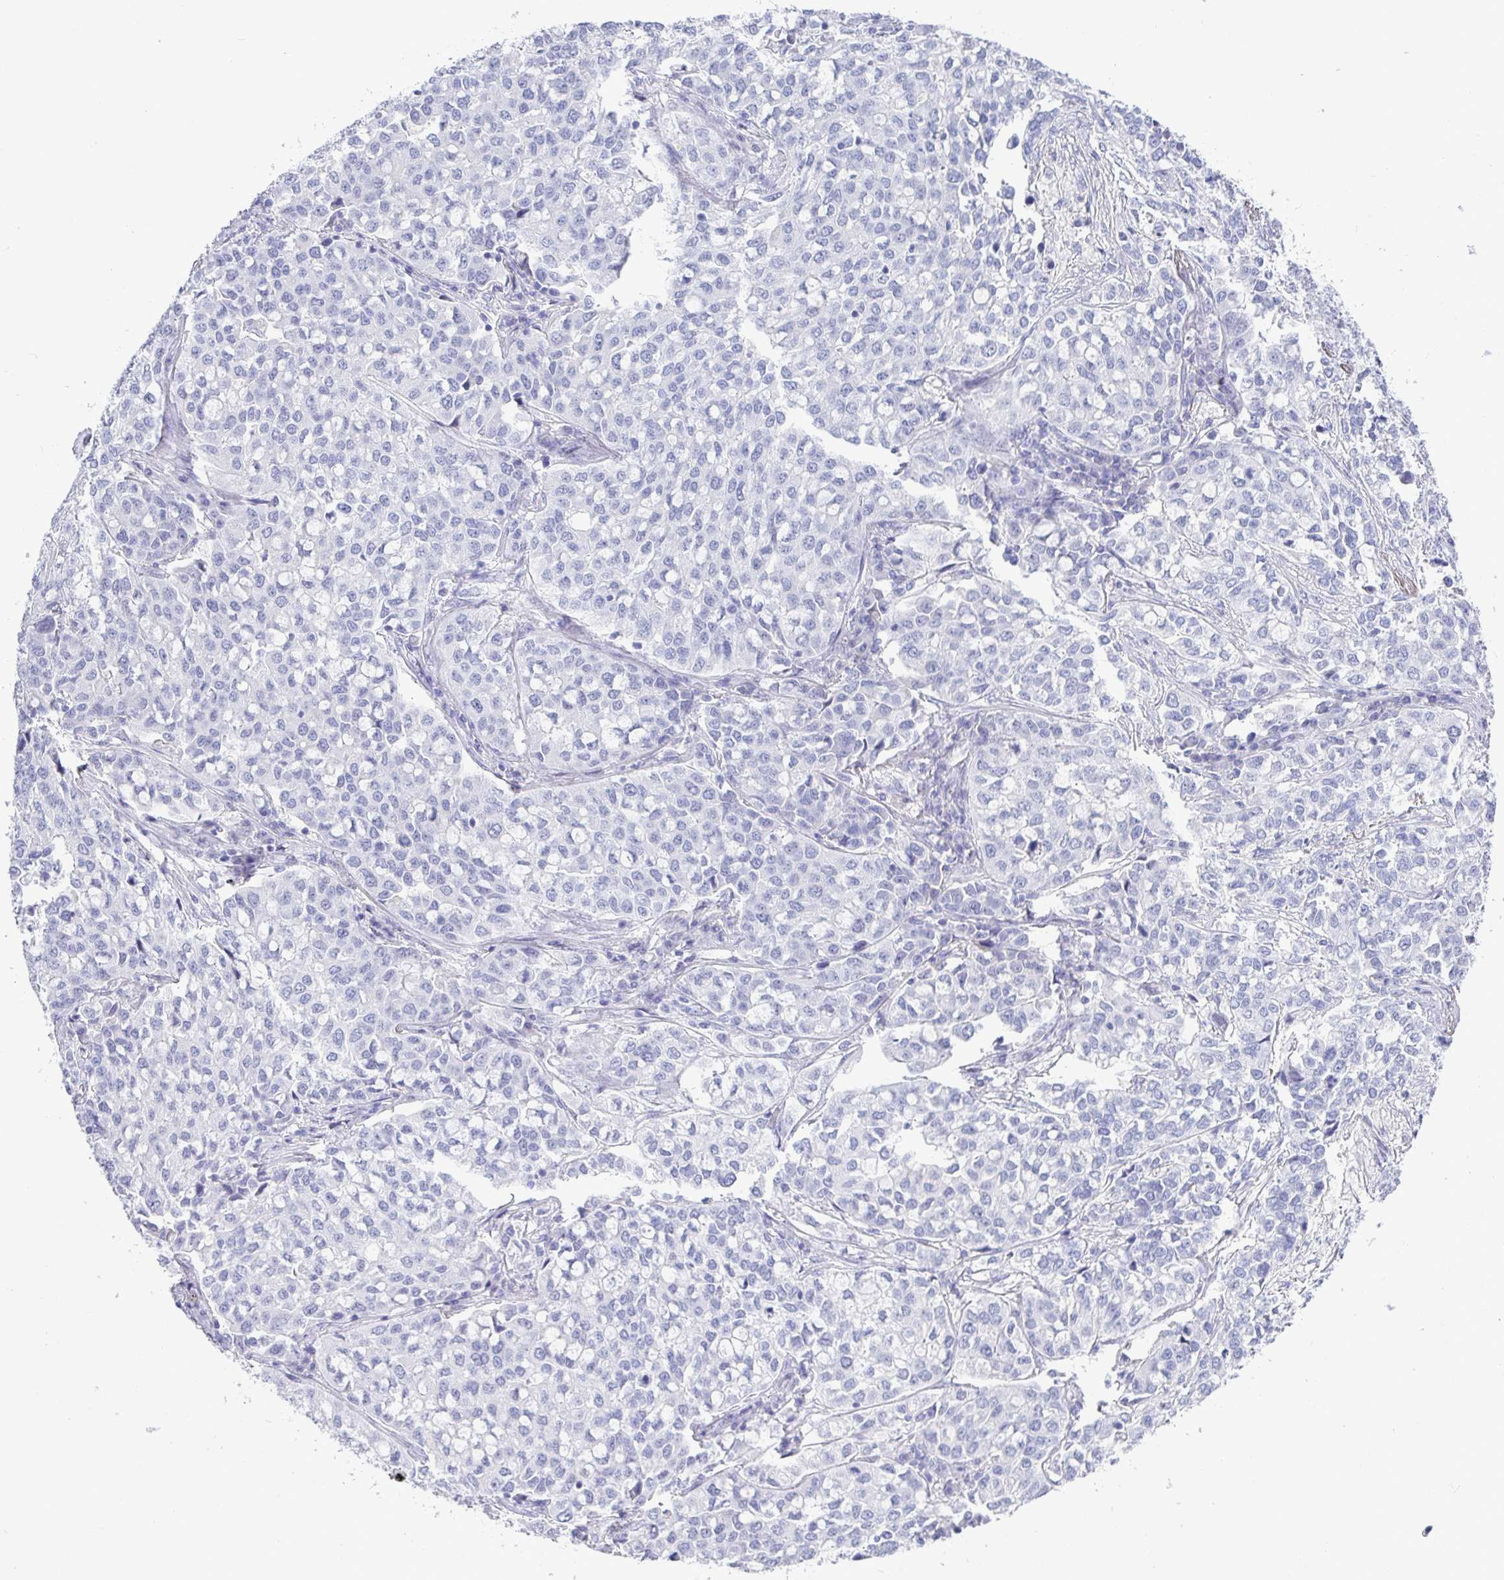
{"staining": {"intensity": "negative", "quantity": "none", "location": "none"}, "tissue": "lung cancer", "cell_type": "Tumor cells", "image_type": "cancer", "snomed": [{"axis": "morphology", "description": "Adenocarcinoma, NOS"}, {"axis": "morphology", "description": "Adenocarcinoma, metastatic, NOS"}, {"axis": "topography", "description": "Lymph node"}, {"axis": "topography", "description": "Lung"}], "caption": "Adenocarcinoma (lung) stained for a protein using IHC exhibits no expression tumor cells.", "gene": "TMEM241", "patient": {"sex": "female", "age": 65}}